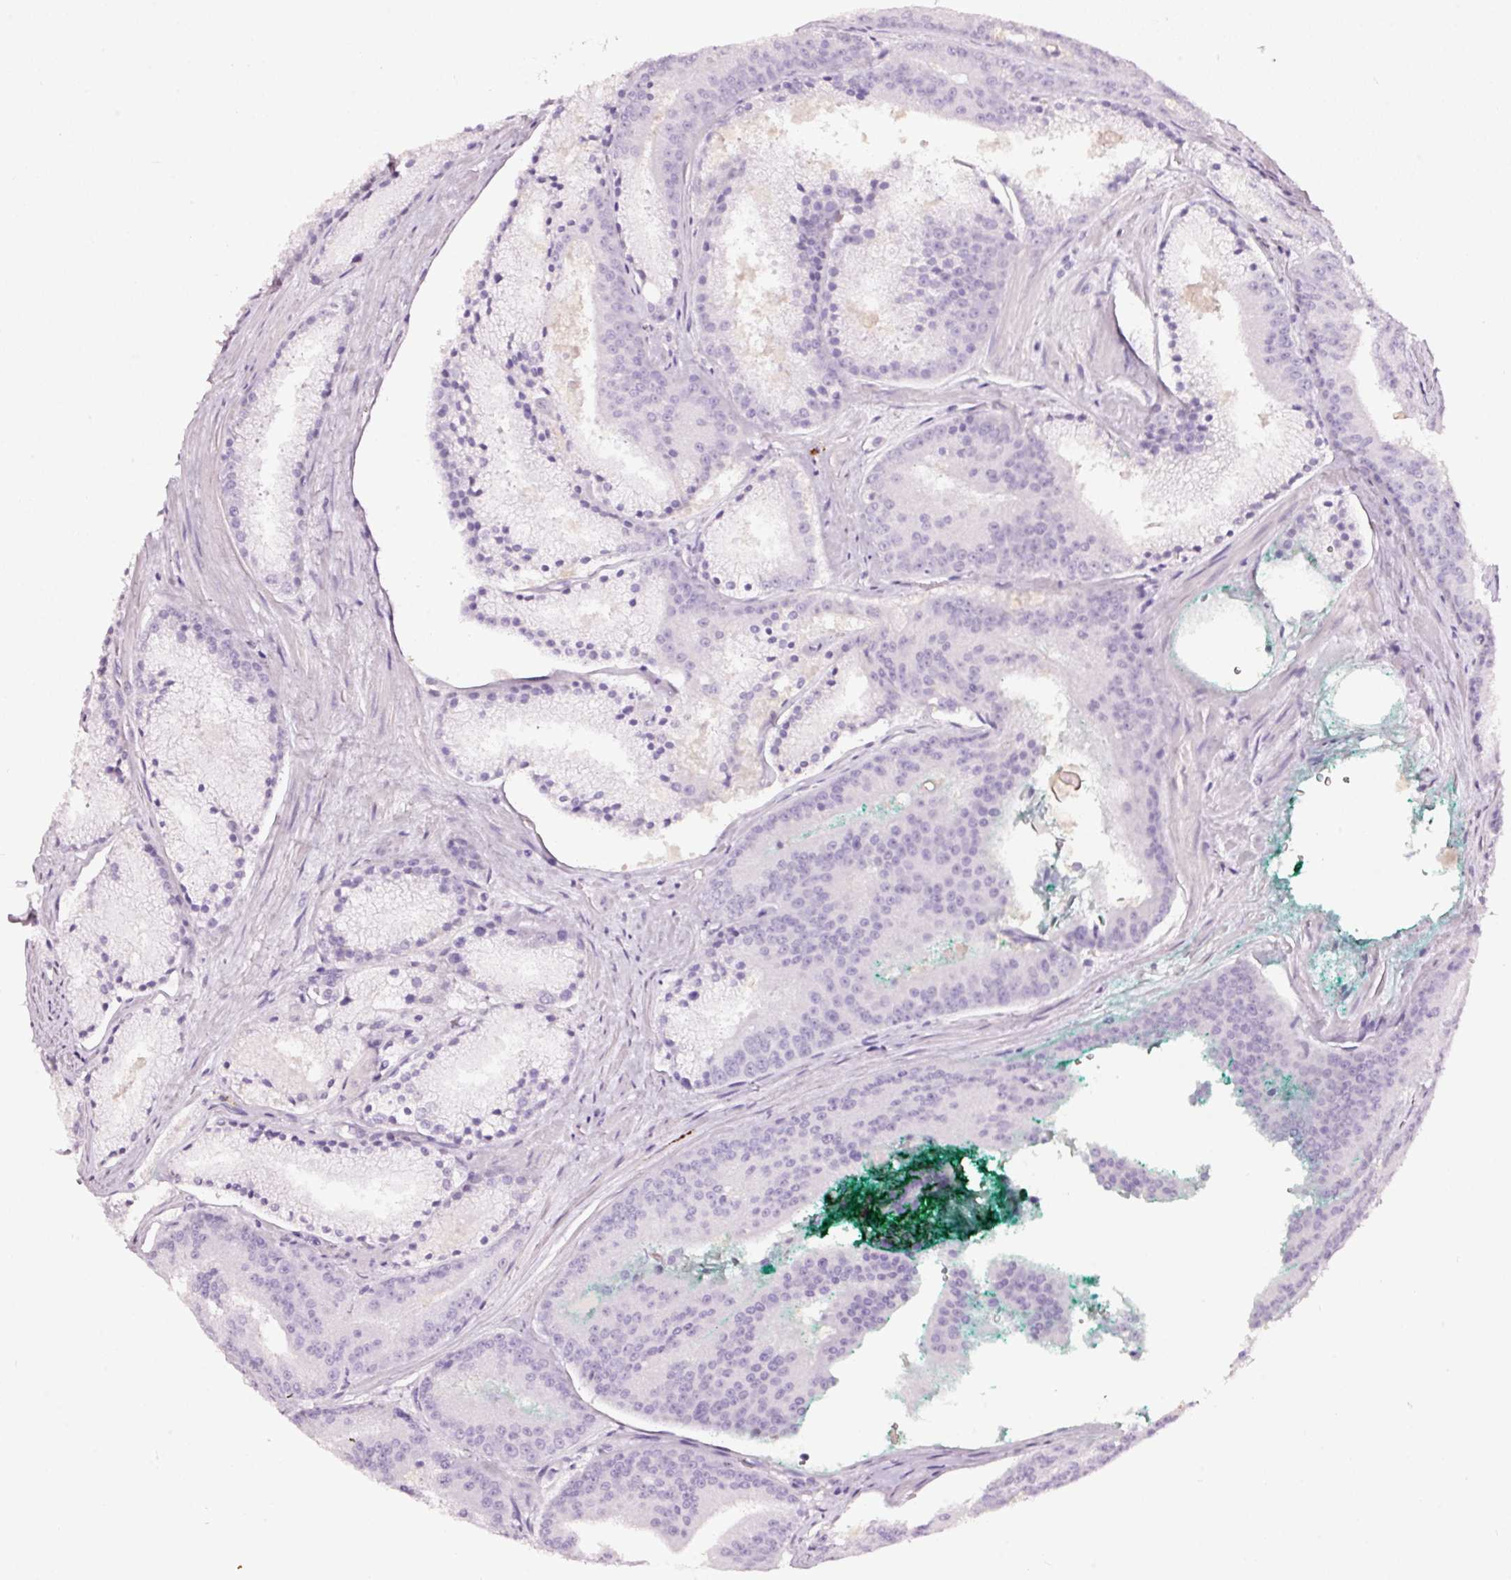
{"staining": {"intensity": "negative", "quantity": "none", "location": "none"}, "tissue": "prostate cancer", "cell_type": "Tumor cells", "image_type": "cancer", "snomed": [{"axis": "morphology", "description": "Adenocarcinoma, High grade"}, {"axis": "topography", "description": "Prostate"}], "caption": "High power microscopy histopathology image of an IHC photomicrograph of prostate cancer, revealing no significant expression in tumor cells.", "gene": "LAMP3", "patient": {"sex": "male", "age": 61}}